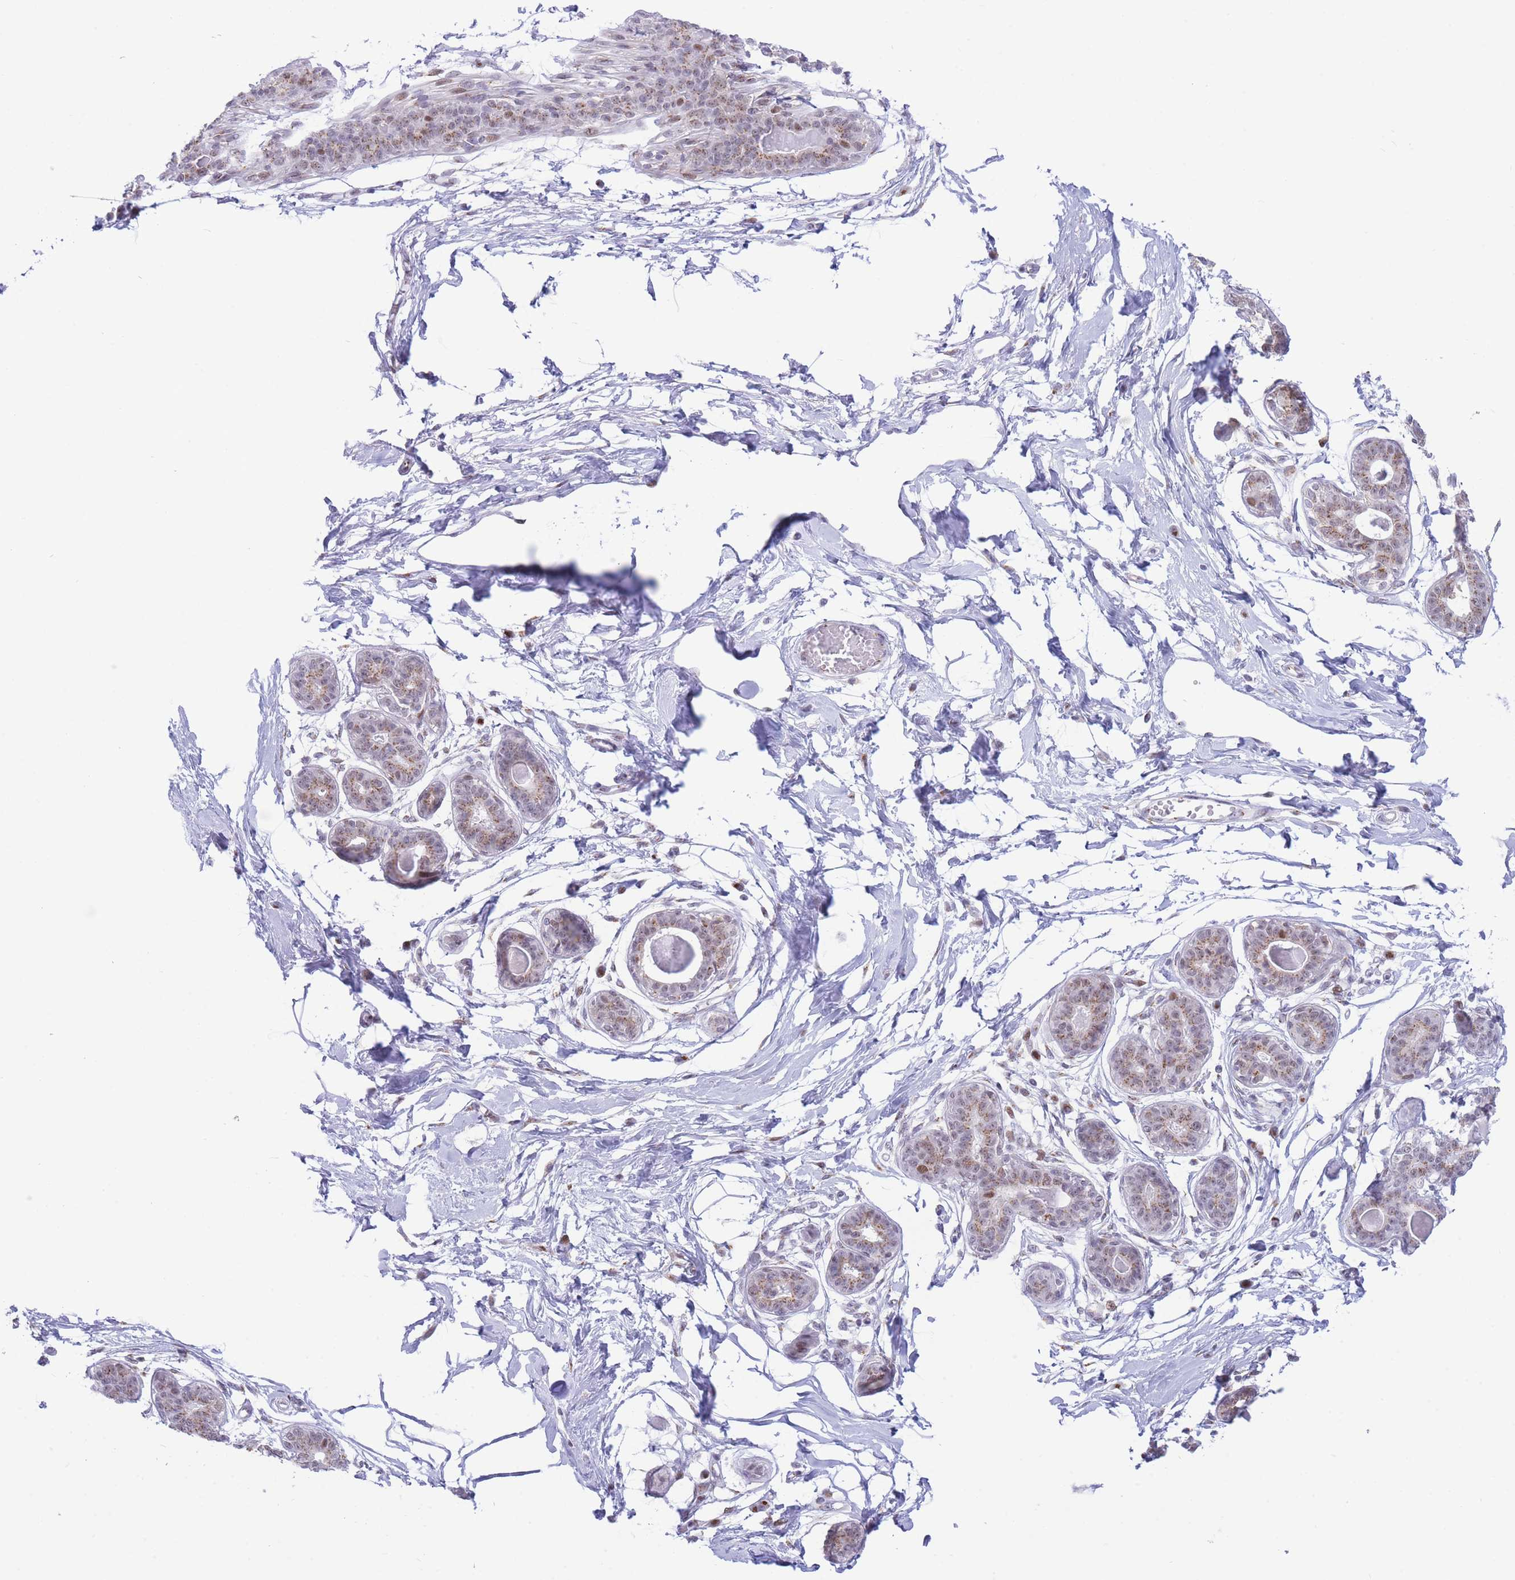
{"staining": {"intensity": "negative", "quantity": "none", "location": "none"}, "tissue": "breast", "cell_type": "Adipocytes", "image_type": "normal", "snomed": [{"axis": "morphology", "description": "Normal tissue, NOS"}, {"axis": "topography", "description": "Breast"}], "caption": "Immunohistochemistry micrograph of benign breast stained for a protein (brown), which demonstrates no expression in adipocytes. Brightfield microscopy of immunohistochemistry (IHC) stained with DAB (brown) and hematoxylin (blue), captured at high magnification.", "gene": "INO80C", "patient": {"sex": "female", "age": 45}}